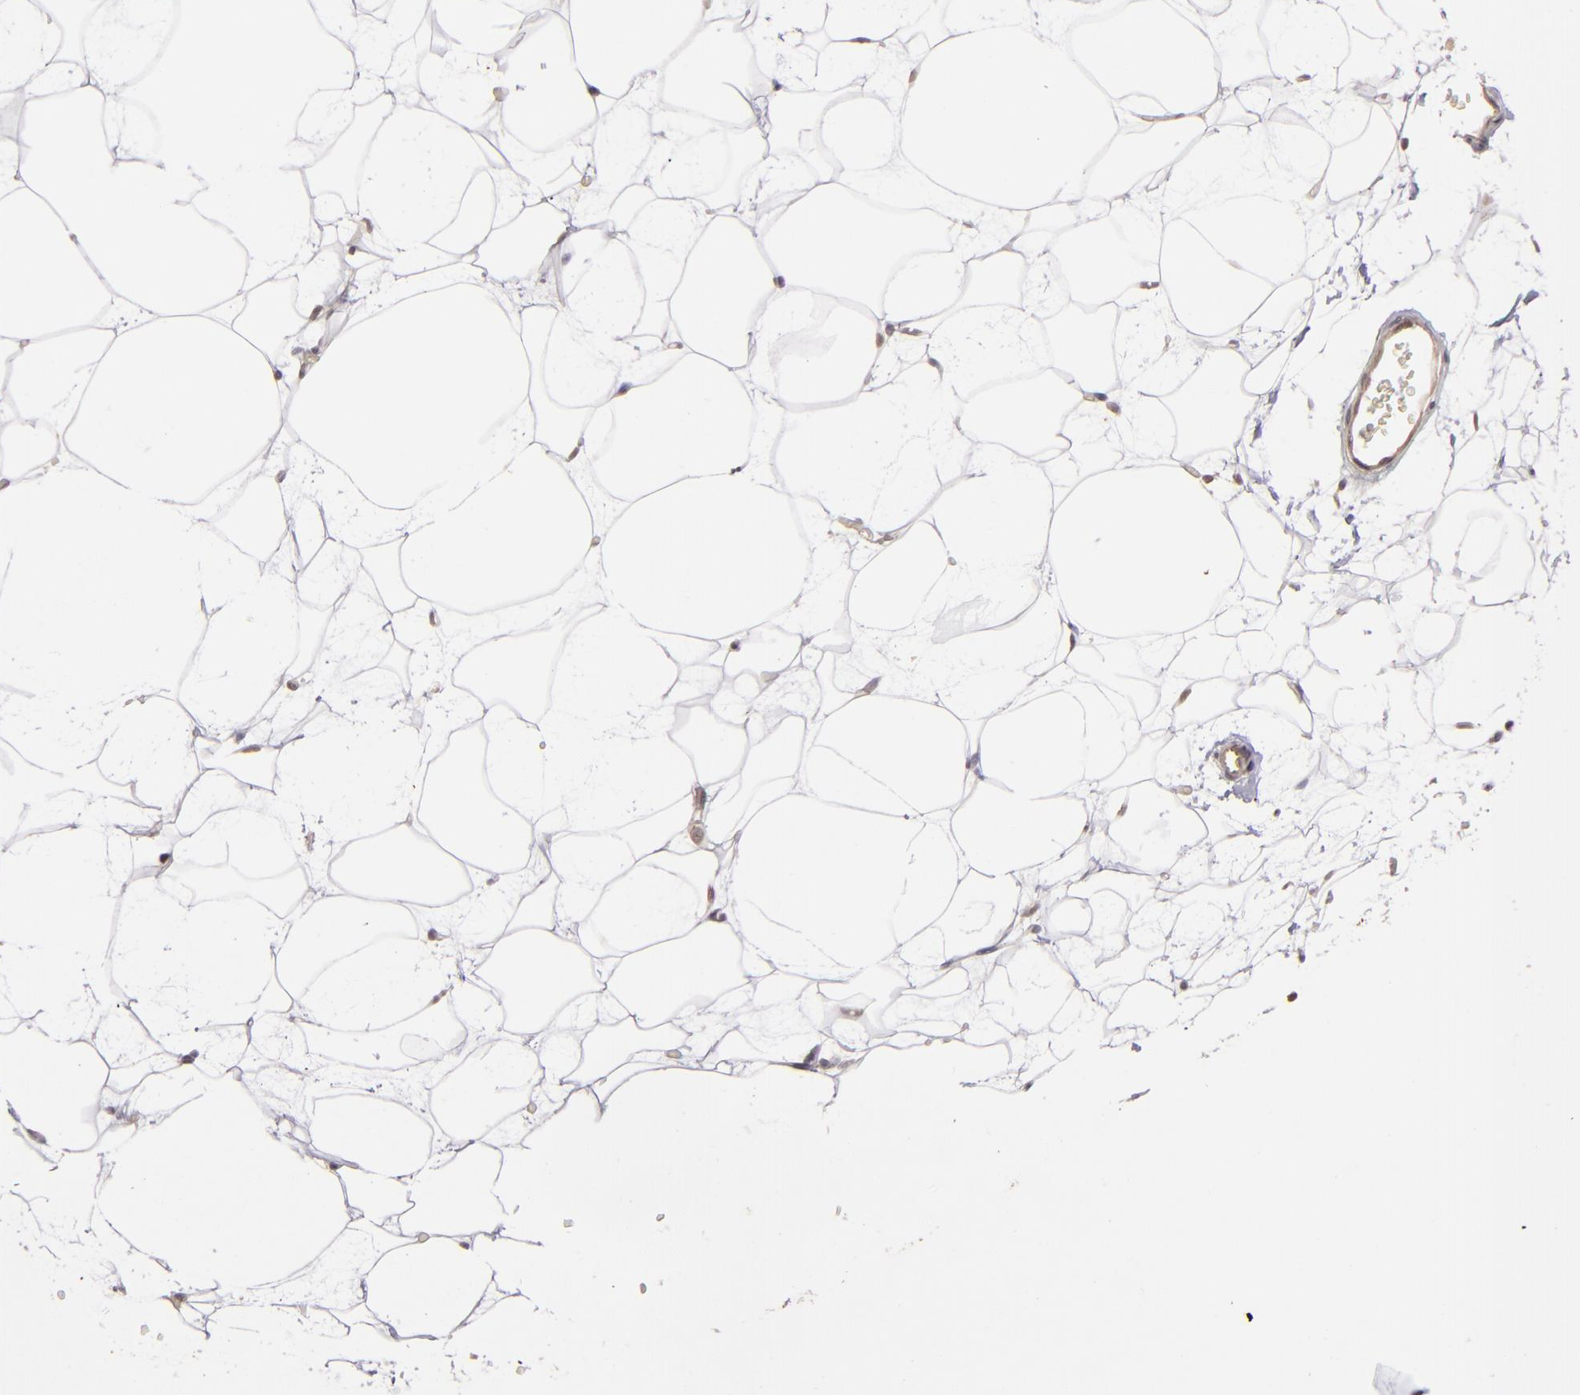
{"staining": {"intensity": "weak", "quantity": "25%-75%", "location": "cytoplasmic/membranous"}, "tissue": "breast", "cell_type": "Adipocytes", "image_type": "normal", "snomed": [{"axis": "morphology", "description": "Normal tissue, NOS"}, {"axis": "topography", "description": "Breast"}], "caption": "Breast stained for a protein exhibits weak cytoplasmic/membranous positivity in adipocytes. (DAB IHC, brown staining for protein, blue staining for nuclei).", "gene": "DFFA", "patient": {"sex": "female", "age": 23}}